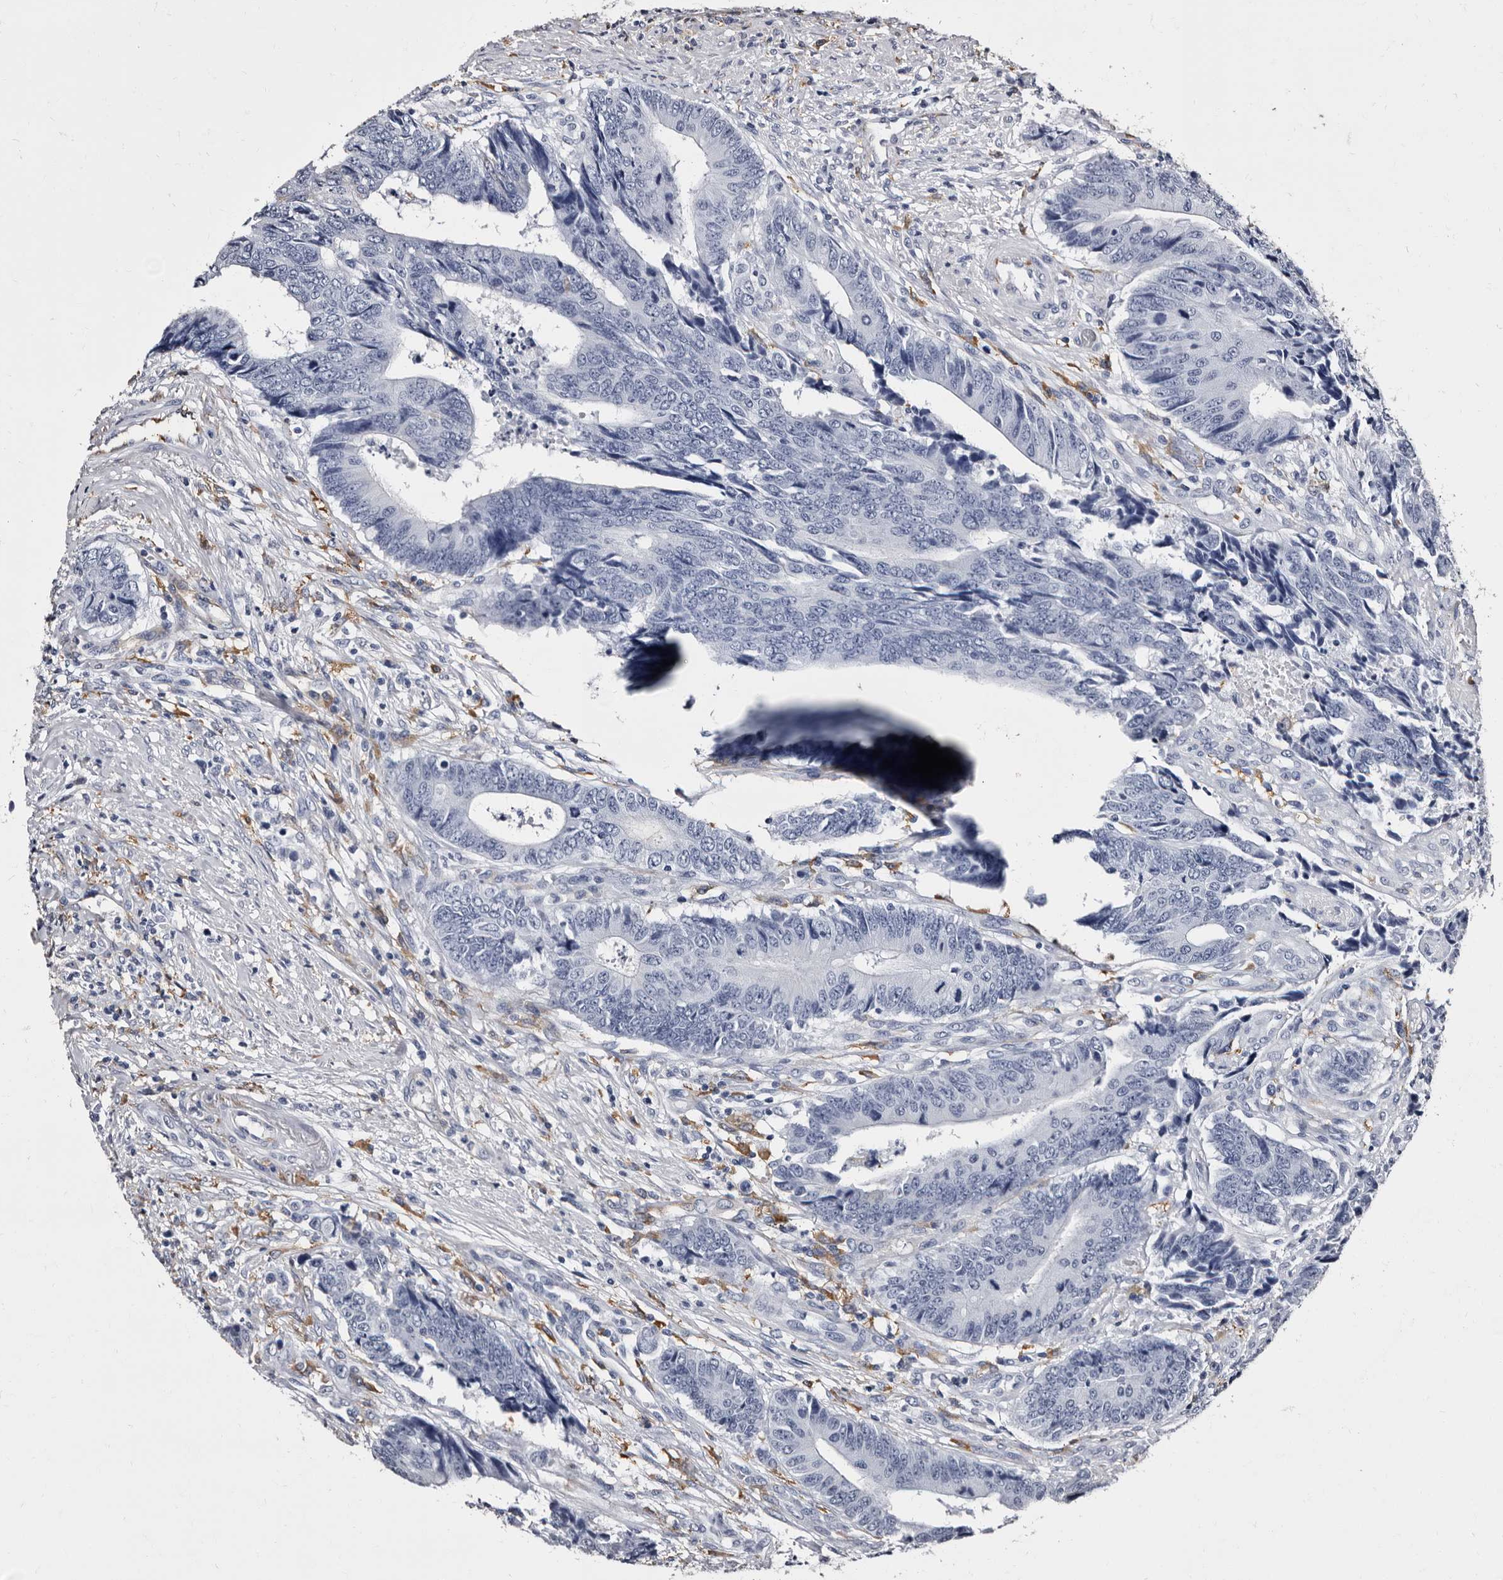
{"staining": {"intensity": "negative", "quantity": "none", "location": "none"}, "tissue": "colorectal cancer", "cell_type": "Tumor cells", "image_type": "cancer", "snomed": [{"axis": "morphology", "description": "Adenocarcinoma, NOS"}, {"axis": "topography", "description": "Rectum"}], "caption": "A micrograph of colorectal cancer stained for a protein displays no brown staining in tumor cells. (DAB immunohistochemistry (IHC) with hematoxylin counter stain).", "gene": "EPB41L3", "patient": {"sex": "male", "age": 84}}